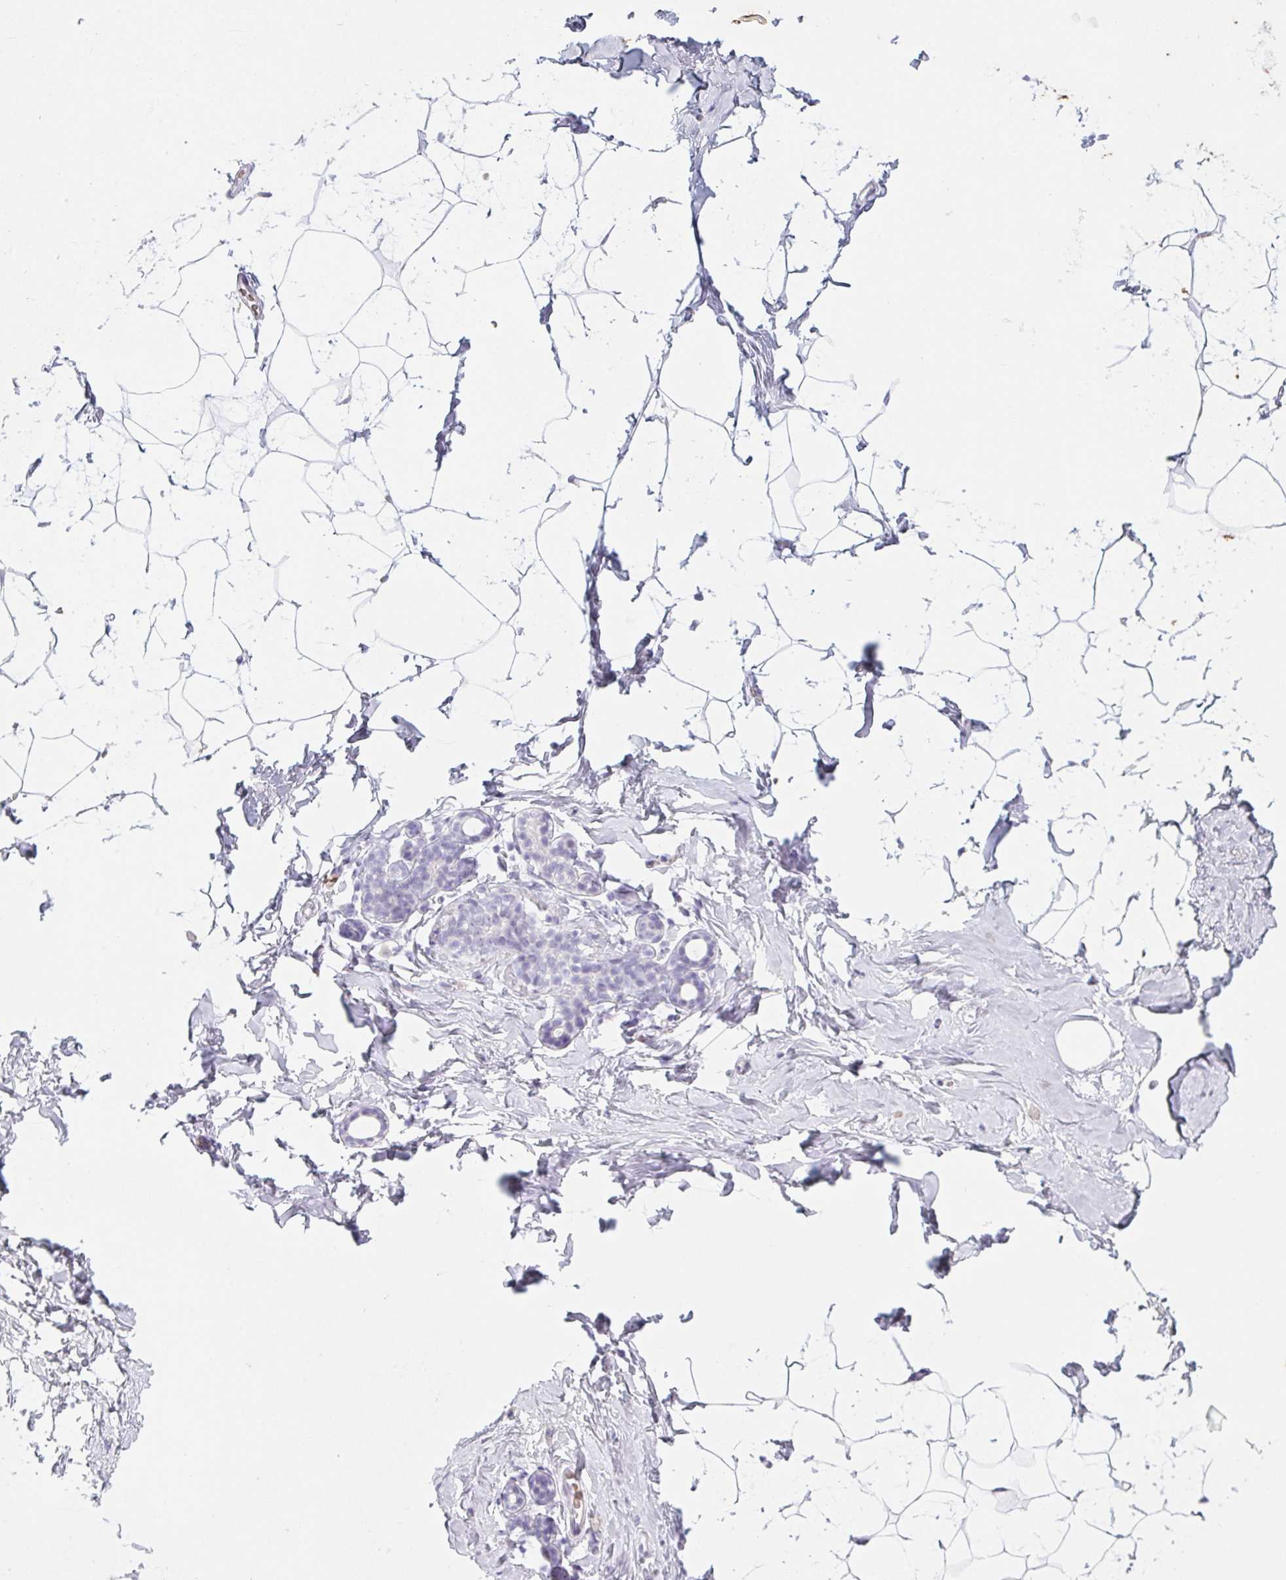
{"staining": {"intensity": "negative", "quantity": "none", "location": "none"}, "tissue": "breast", "cell_type": "Adipocytes", "image_type": "normal", "snomed": [{"axis": "morphology", "description": "Normal tissue, NOS"}, {"axis": "topography", "description": "Breast"}], "caption": "Breast stained for a protein using immunohistochemistry (IHC) demonstrates no expression adipocytes.", "gene": "DCD", "patient": {"sex": "female", "age": 32}}